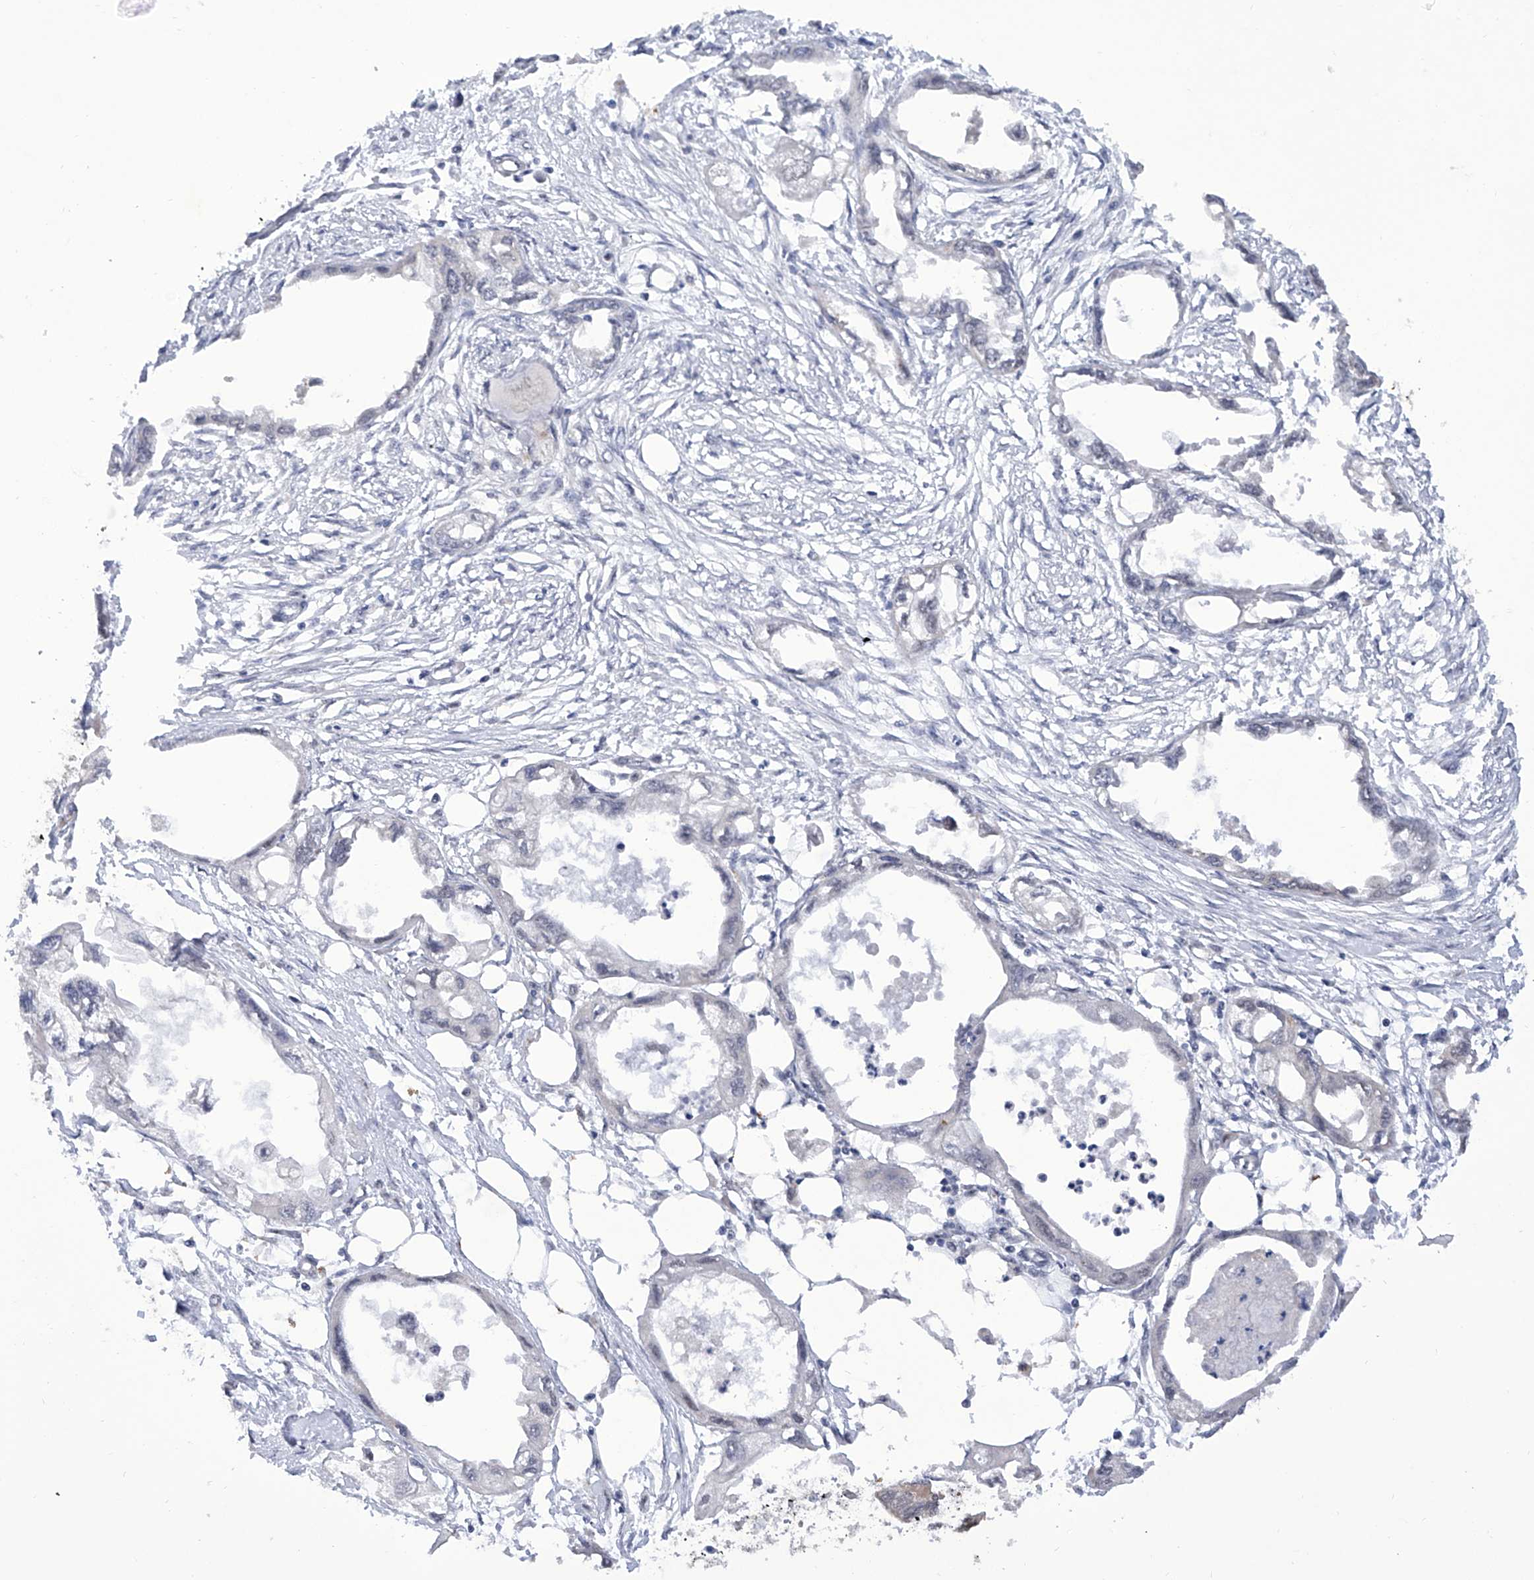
{"staining": {"intensity": "negative", "quantity": "none", "location": "none"}, "tissue": "endometrial cancer", "cell_type": "Tumor cells", "image_type": "cancer", "snomed": [{"axis": "morphology", "description": "Adenocarcinoma, NOS"}, {"axis": "morphology", "description": "Adenocarcinoma, metastatic, NOS"}, {"axis": "topography", "description": "Adipose tissue"}, {"axis": "topography", "description": "Endometrium"}], "caption": "Immunohistochemical staining of endometrial cancer displays no significant staining in tumor cells.", "gene": "RAD54L", "patient": {"sex": "female", "age": 67}}